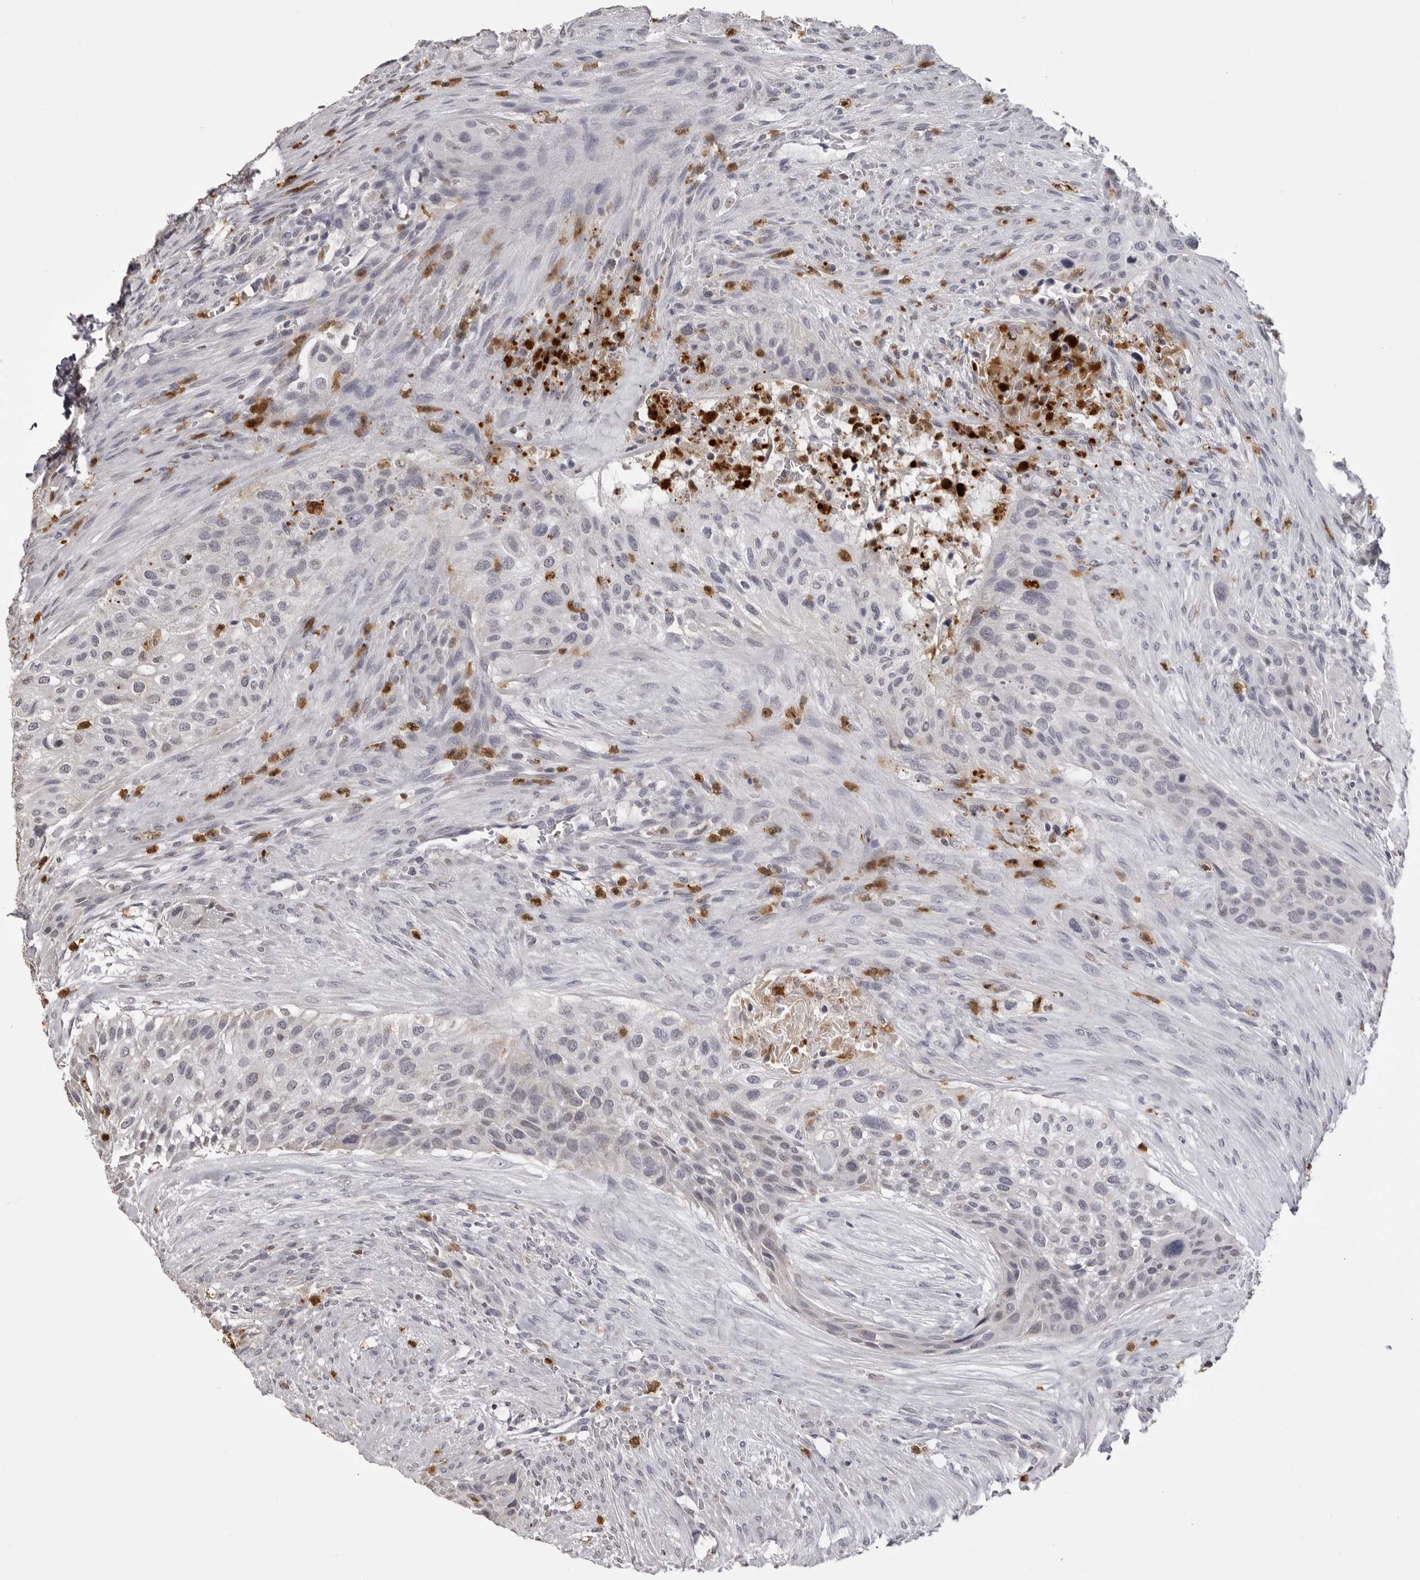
{"staining": {"intensity": "negative", "quantity": "none", "location": "none"}, "tissue": "urothelial cancer", "cell_type": "Tumor cells", "image_type": "cancer", "snomed": [{"axis": "morphology", "description": "Urothelial carcinoma, High grade"}, {"axis": "topography", "description": "Urinary bladder"}], "caption": "An IHC image of high-grade urothelial carcinoma is shown. There is no staining in tumor cells of high-grade urothelial carcinoma. (Stains: DAB IHC with hematoxylin counter stain, Microscopy: brightfield microscopy at high magnification).", "gene": "IL31", "patient": {"sex": "male", "age": 35}}